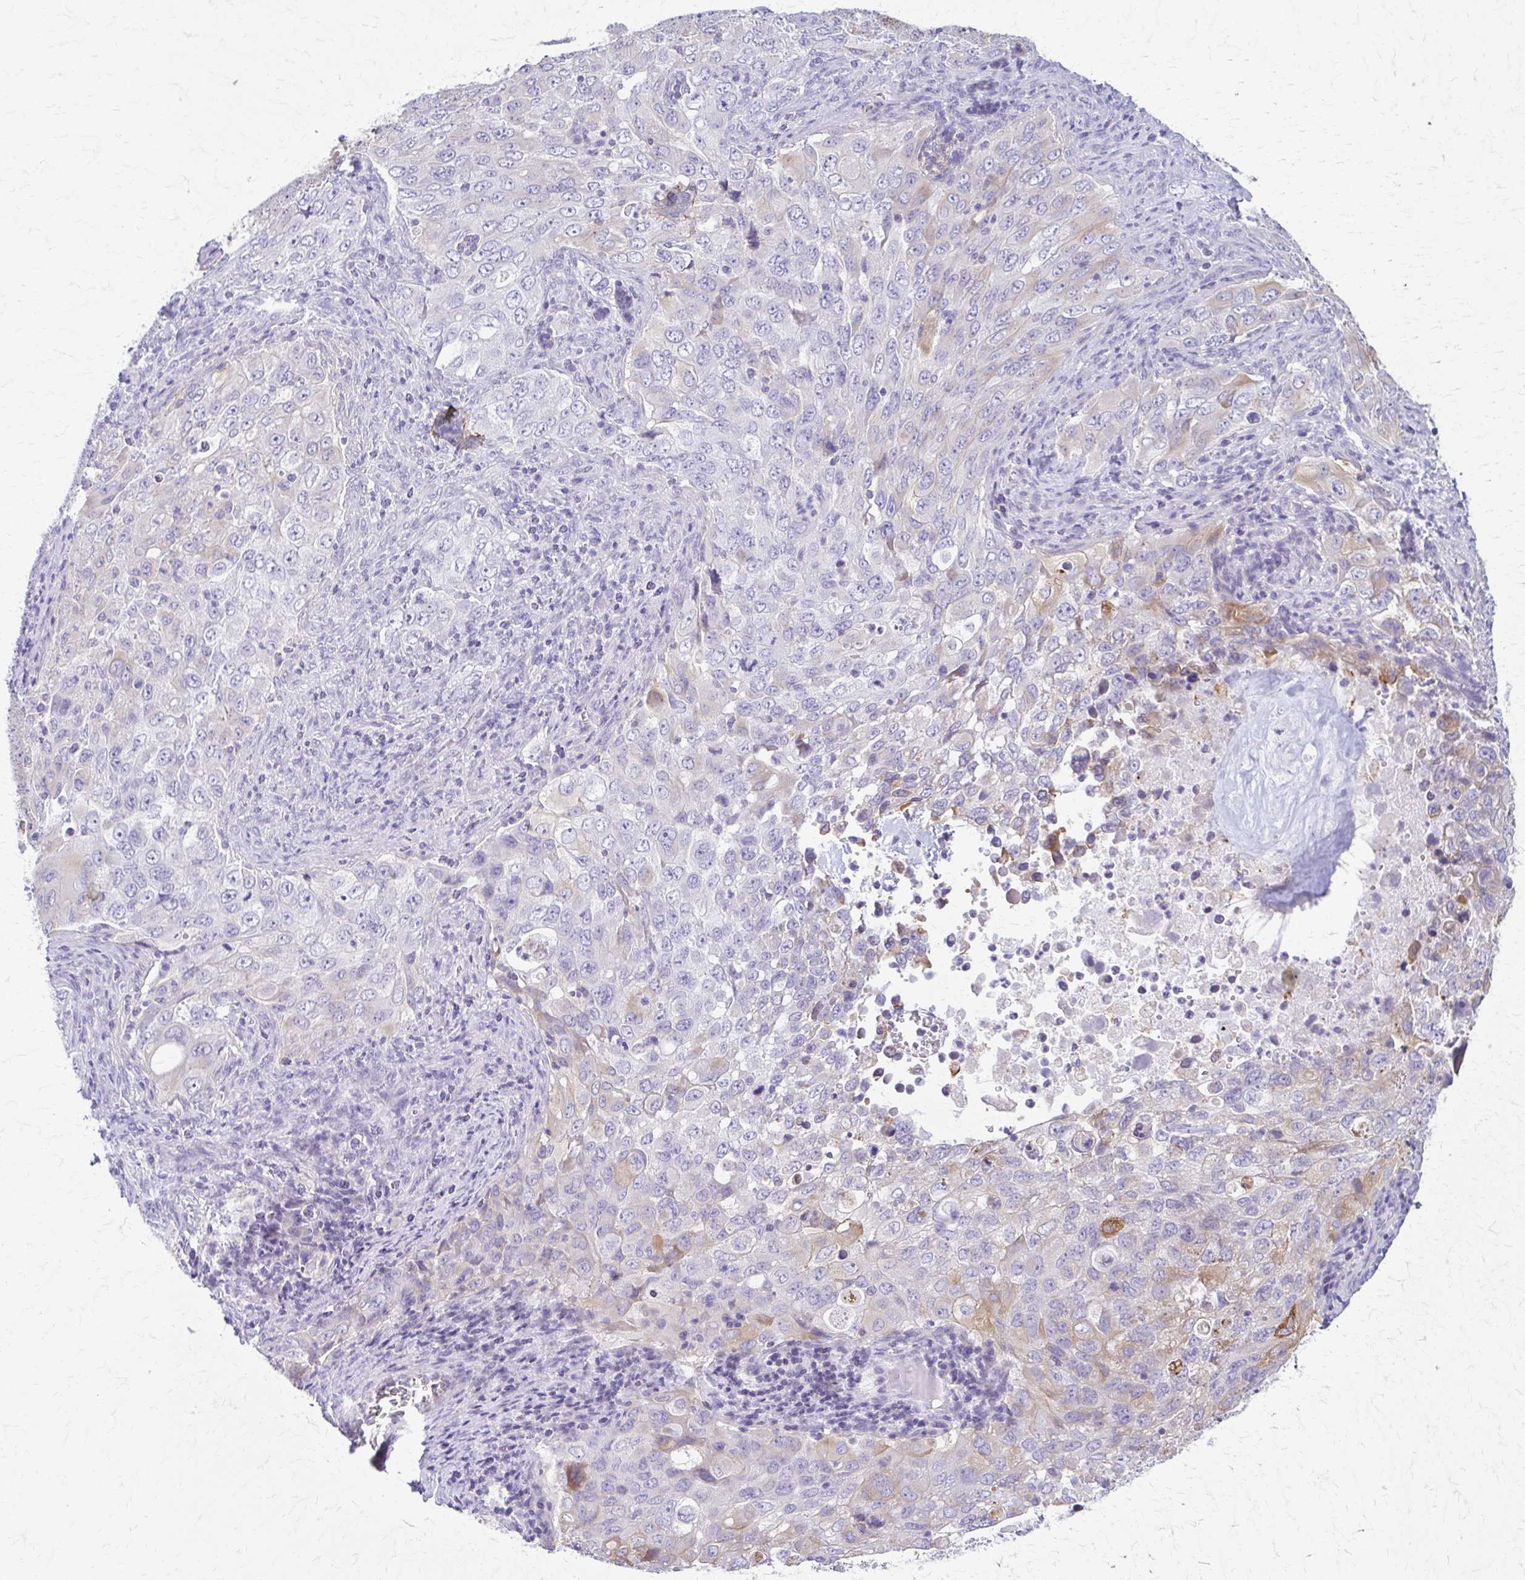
{"staining": {"intensity": "negative", "quantity": "none", "location": "none"}, "tissue": "lung cancer", "cell_type": "Tumor cells", "image_type": "cancer", "snomed": [{"axis": "morphology", "description": "Adenocarcinoma, NOS"}, {"axis": "morphology", "description": "Adenocarcinoma, metastatic, NOS"}, {"axis": "topography", "description": "Lymph node"}, {"axis": "topography", "description": "Lung"}], "caption": "Immunohistochemistry (IHC) of human lung adenocarcinoma exhibits no expression in tumor cells.", "gene": "DSP", "patient": {"sex": "female", "age": 42}}